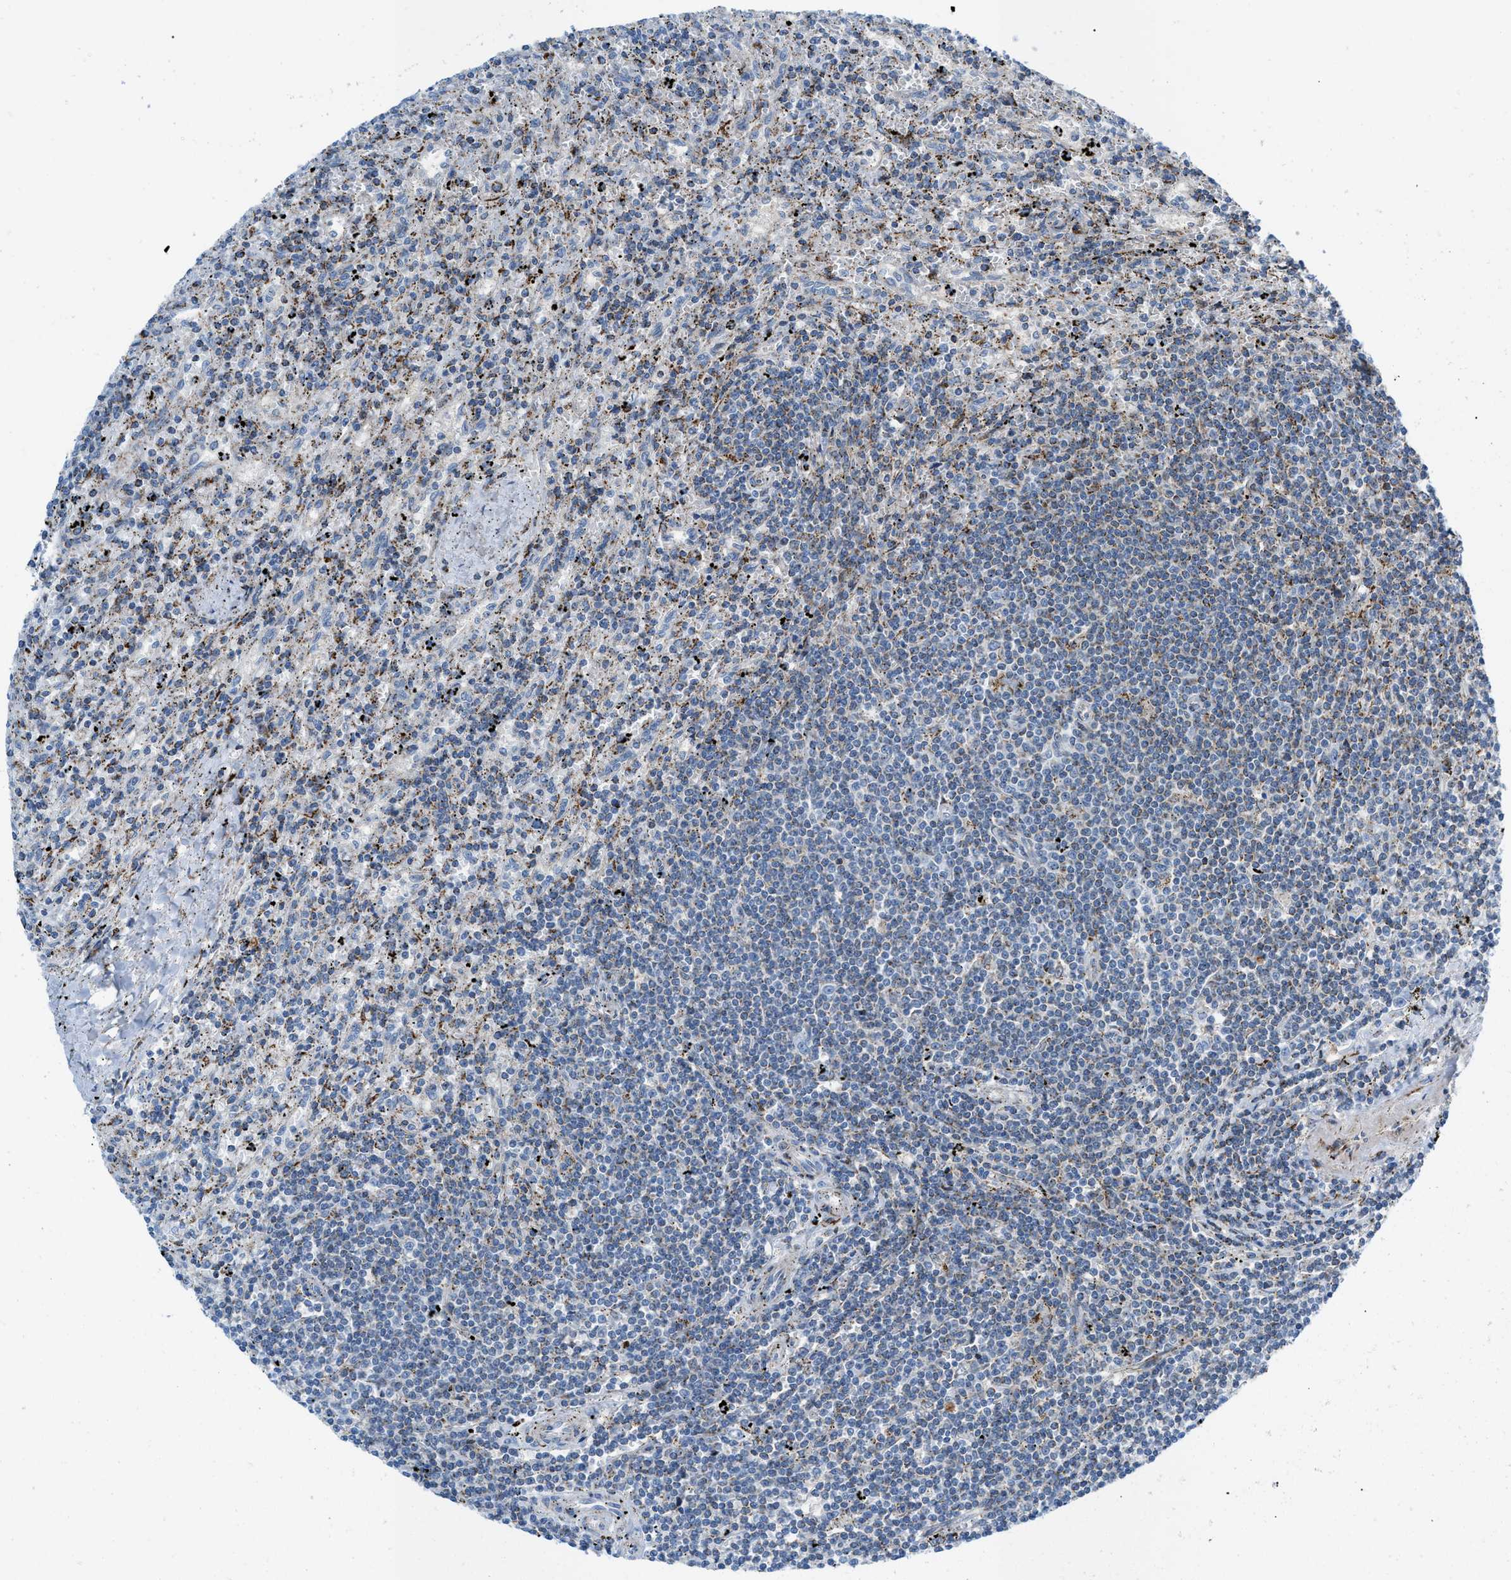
{"staining": {"intensity": "negative", "quantity": "none", "location": "none"}, "tissue": "lymphoma", "cell_type": "Tumor cells", "image_type": "cancer", "snomed": [{"axis": "morphology", "description": "Malignant lymphoma, non-Hodgkin's type, Low grade"}, {"axis": "topography", "description": "Spleen"}], "caption": "Micrograph shows no protein positivity in tumor cells of low-grade malignant lymphoma, non-Hodgkin's type tissue.", "gene": "RBBP9", "patient": {"sex": "male", "age": 76}}